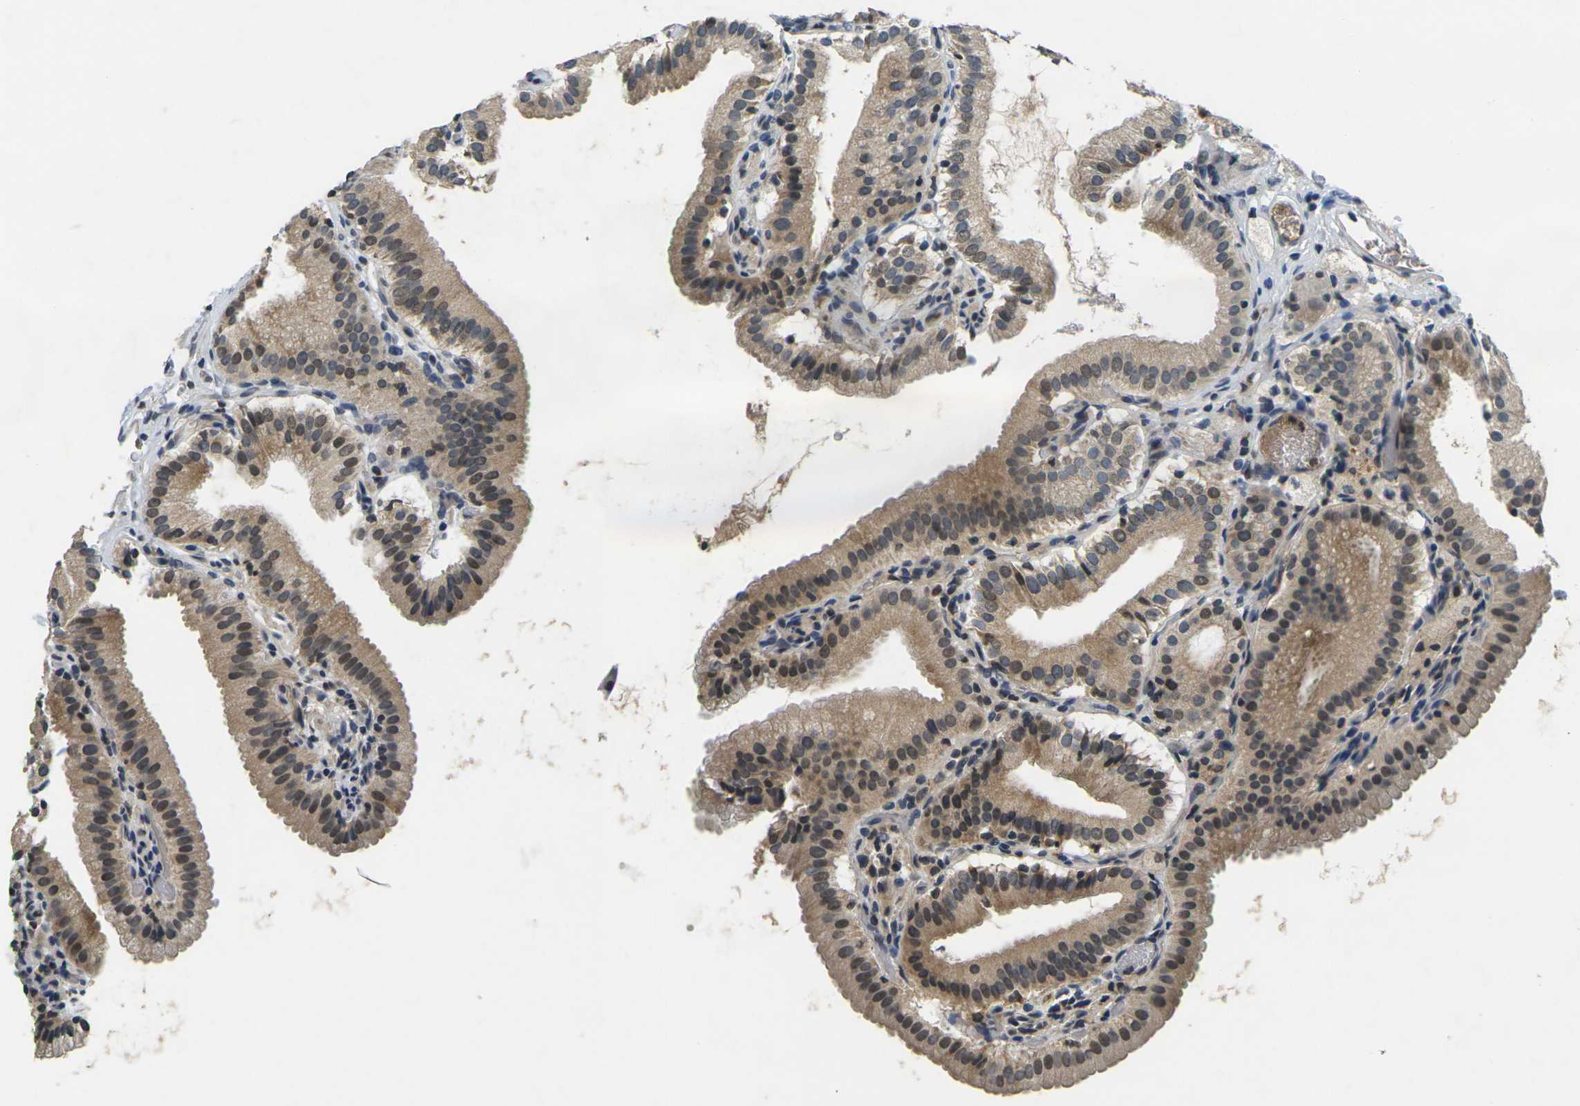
{"staining": {"intensity": "moderate", "quantity": ">75%", "location": "cytoplasmic/membranous"}, "tissue": "gallbladder", "cell_type": "Glandular cells", "image_type": "normal", "snomed": [{"axis": "morphology", "description": "Normal tissue, NOS"}, {"axis": "topography", "description": "Gallbladder"}], "caption": "Human gallbladder stained with a protein marker displays moderate staining in glandular cells.", "gene": "C1QC", "patient": {"sex": "male", "age": 54}}